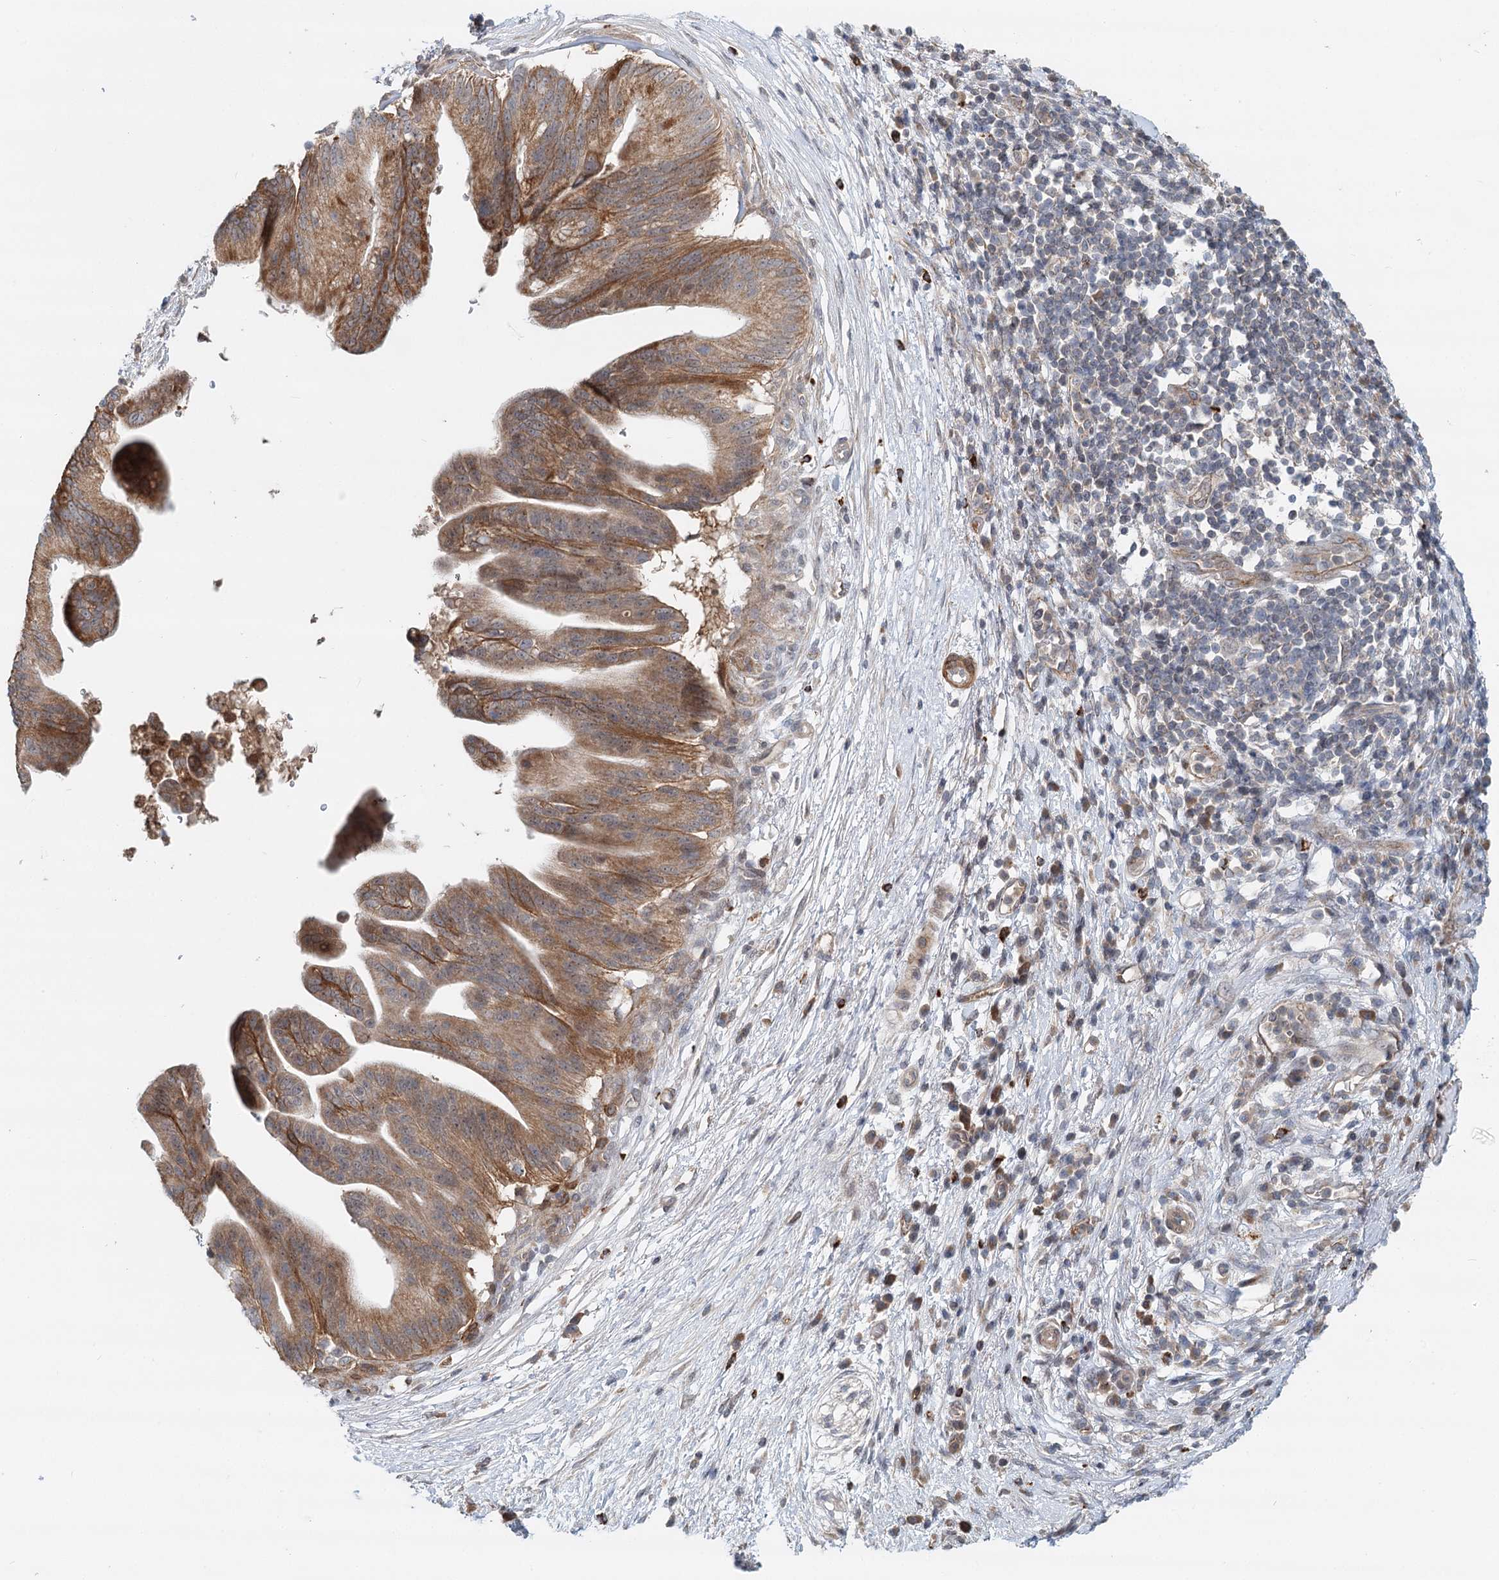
{"staining": {"intensity": "moderate", "quantity": ">75%", "location": "cytoplasmic/membranous"}, "tissue": "pancreatic cancer", "cell_type": "Tumor cells", "image_type": "cancer", "snomed": [{"axis": "morphology", "description": "Adenocarcinoma, NOS"}, {"axis": "topography", "description": "Pancreas"}], "caption": "Protein staining by immunohistochemistry (IHC) displays moderate cytoplasmic/membranous staining in about >75% of tumor cells in adenocarcinoma (pancreatic).", "gene": "RNF111", "patient": {"sex": "male", "age": 68}}